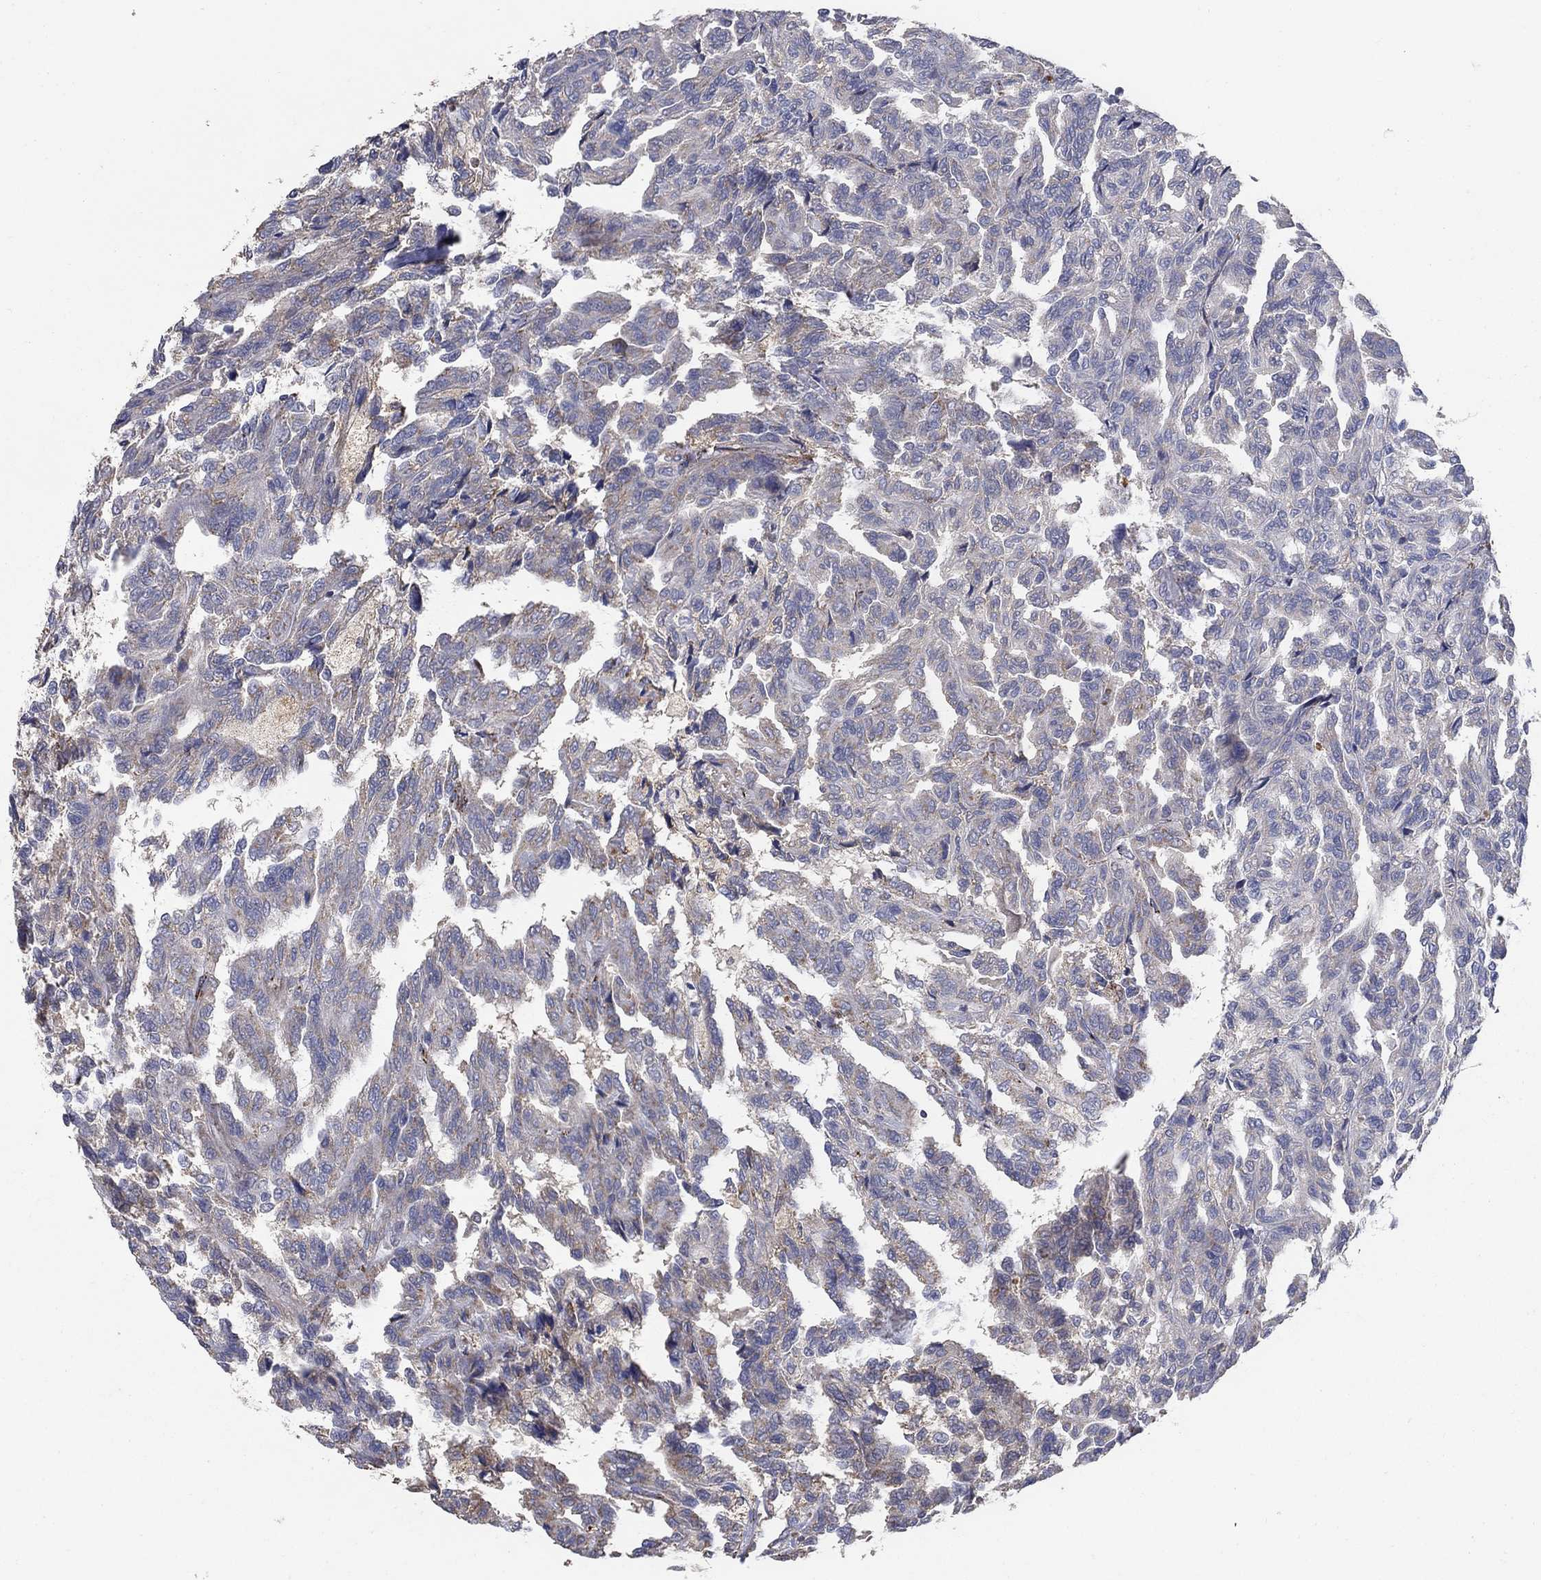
{"staining": {"intensity": "weak", "quantity": "25%-75%", "location": "cytoplasmic/membranous"}, "tissue": "renal cancer", "cell_type": "Tumor cells", "image_type": "cancer", "snomed": [{"axis": "morphology", "description": "Adenocarcinoma, NOS"}, {"axis": "topography", "description": "Kidney"}], "caption": "The micrograph exhibits immunohistochemical staining of renal cancer (adenocarcinoma). There is weak cytoplasmic/membranous expression is identified in approximately 25%-75% of tumor cells.", "gene": "PNPLA2", "patient": {"sex": "male", "age": 79}}